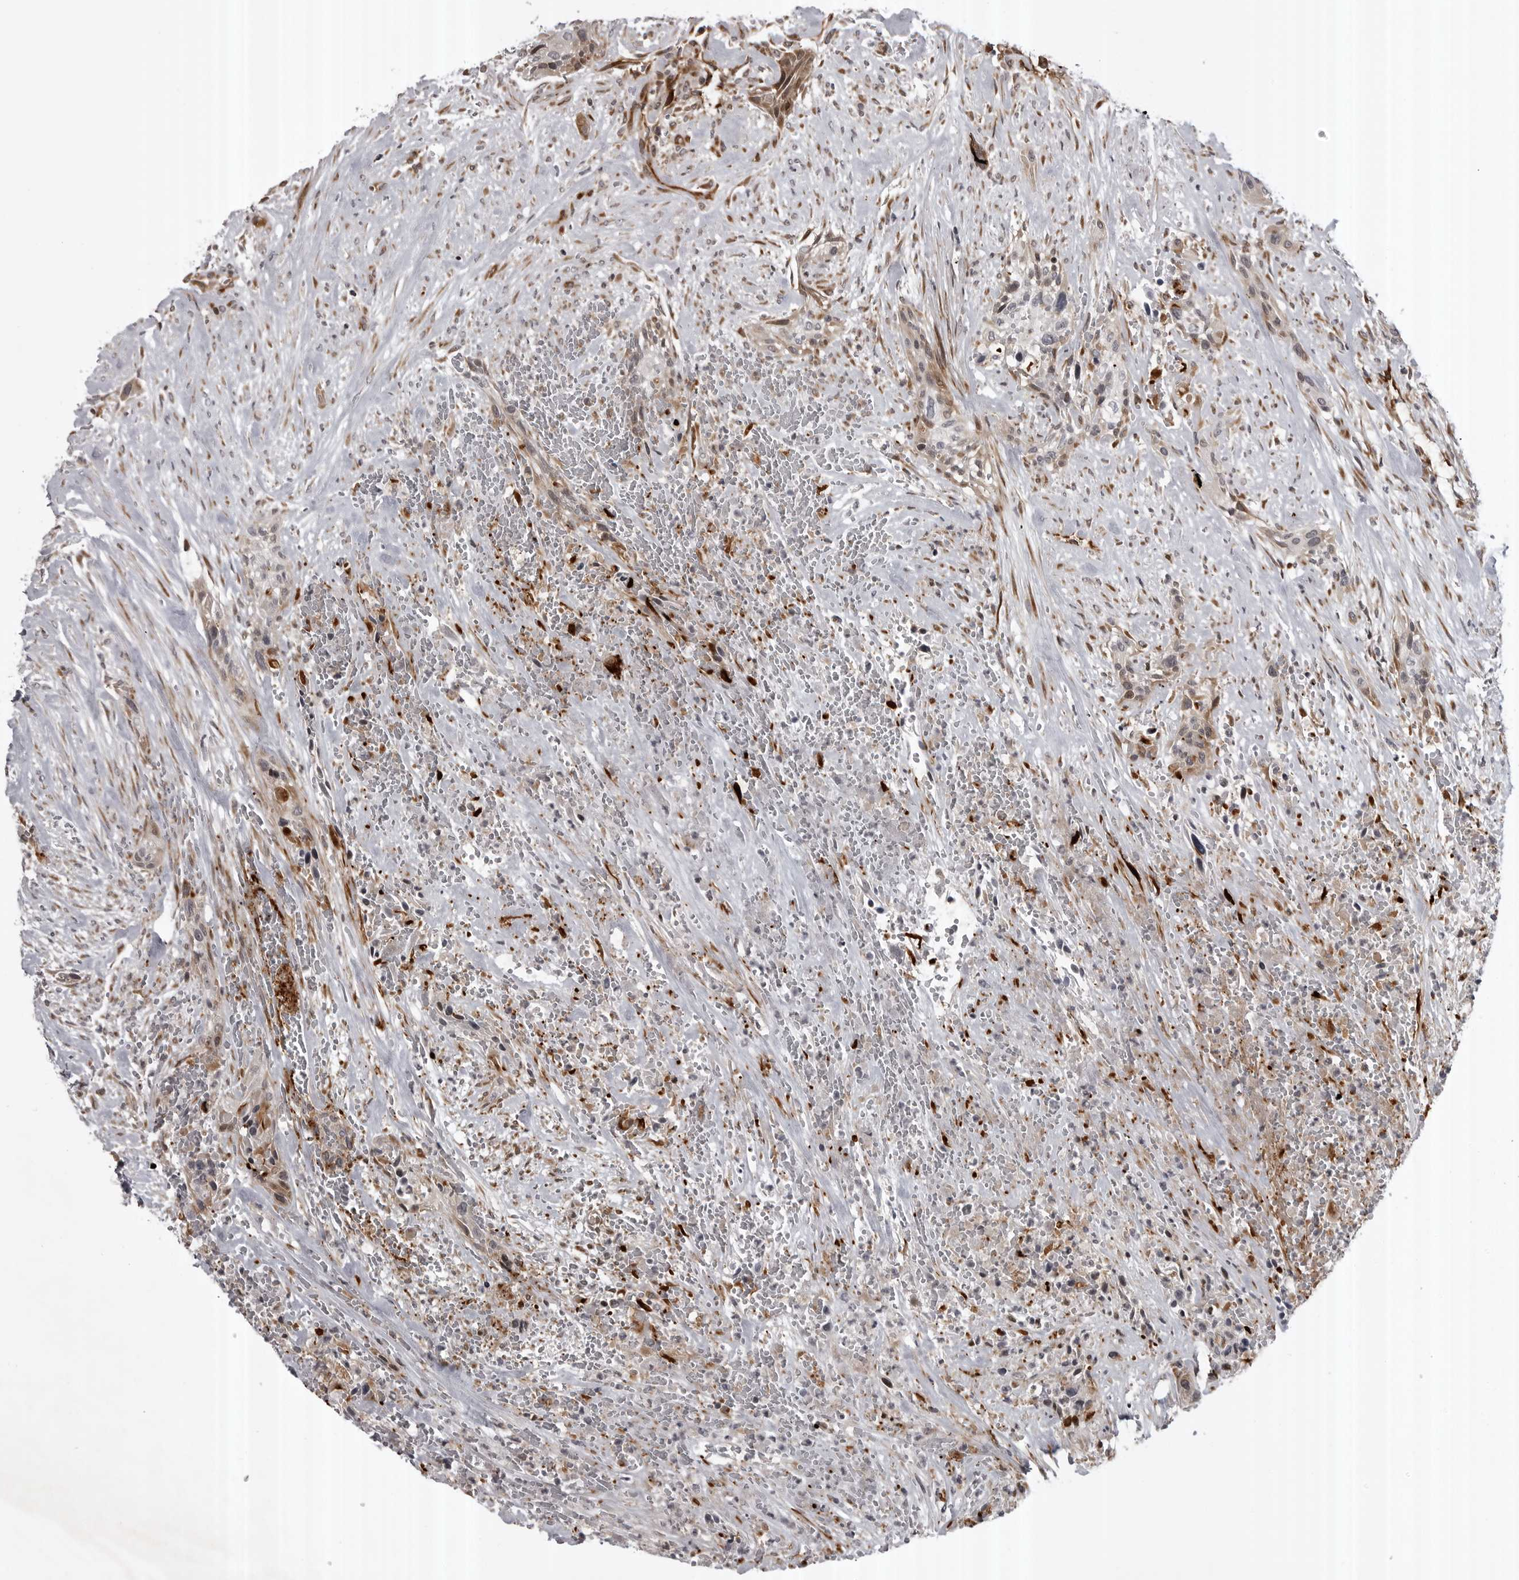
{"staining": {"intensity": "weak", "quantity": "<25%", "location": "cytoplasmic/membranous"}, "tissue": "urothelial cancer", "cell_type": "Tumor cells", "image_type": "cancer", "snomed": [{"axis": "morphology", "description": "Urothelial carcinoma, High grade"}, {"axis": "topography", "description": "Urinary bladder"}], "caption": "Micrograph shows no protein expression in tumor cells of urothelial cancer tissue. Brightfield microscopy of immunohistochemistry stained with DAB (brown) and hematoxylin (blue), captured at high magnification.", "gene": "ABL1", "patient": {"sex": "male", "age": 35}}